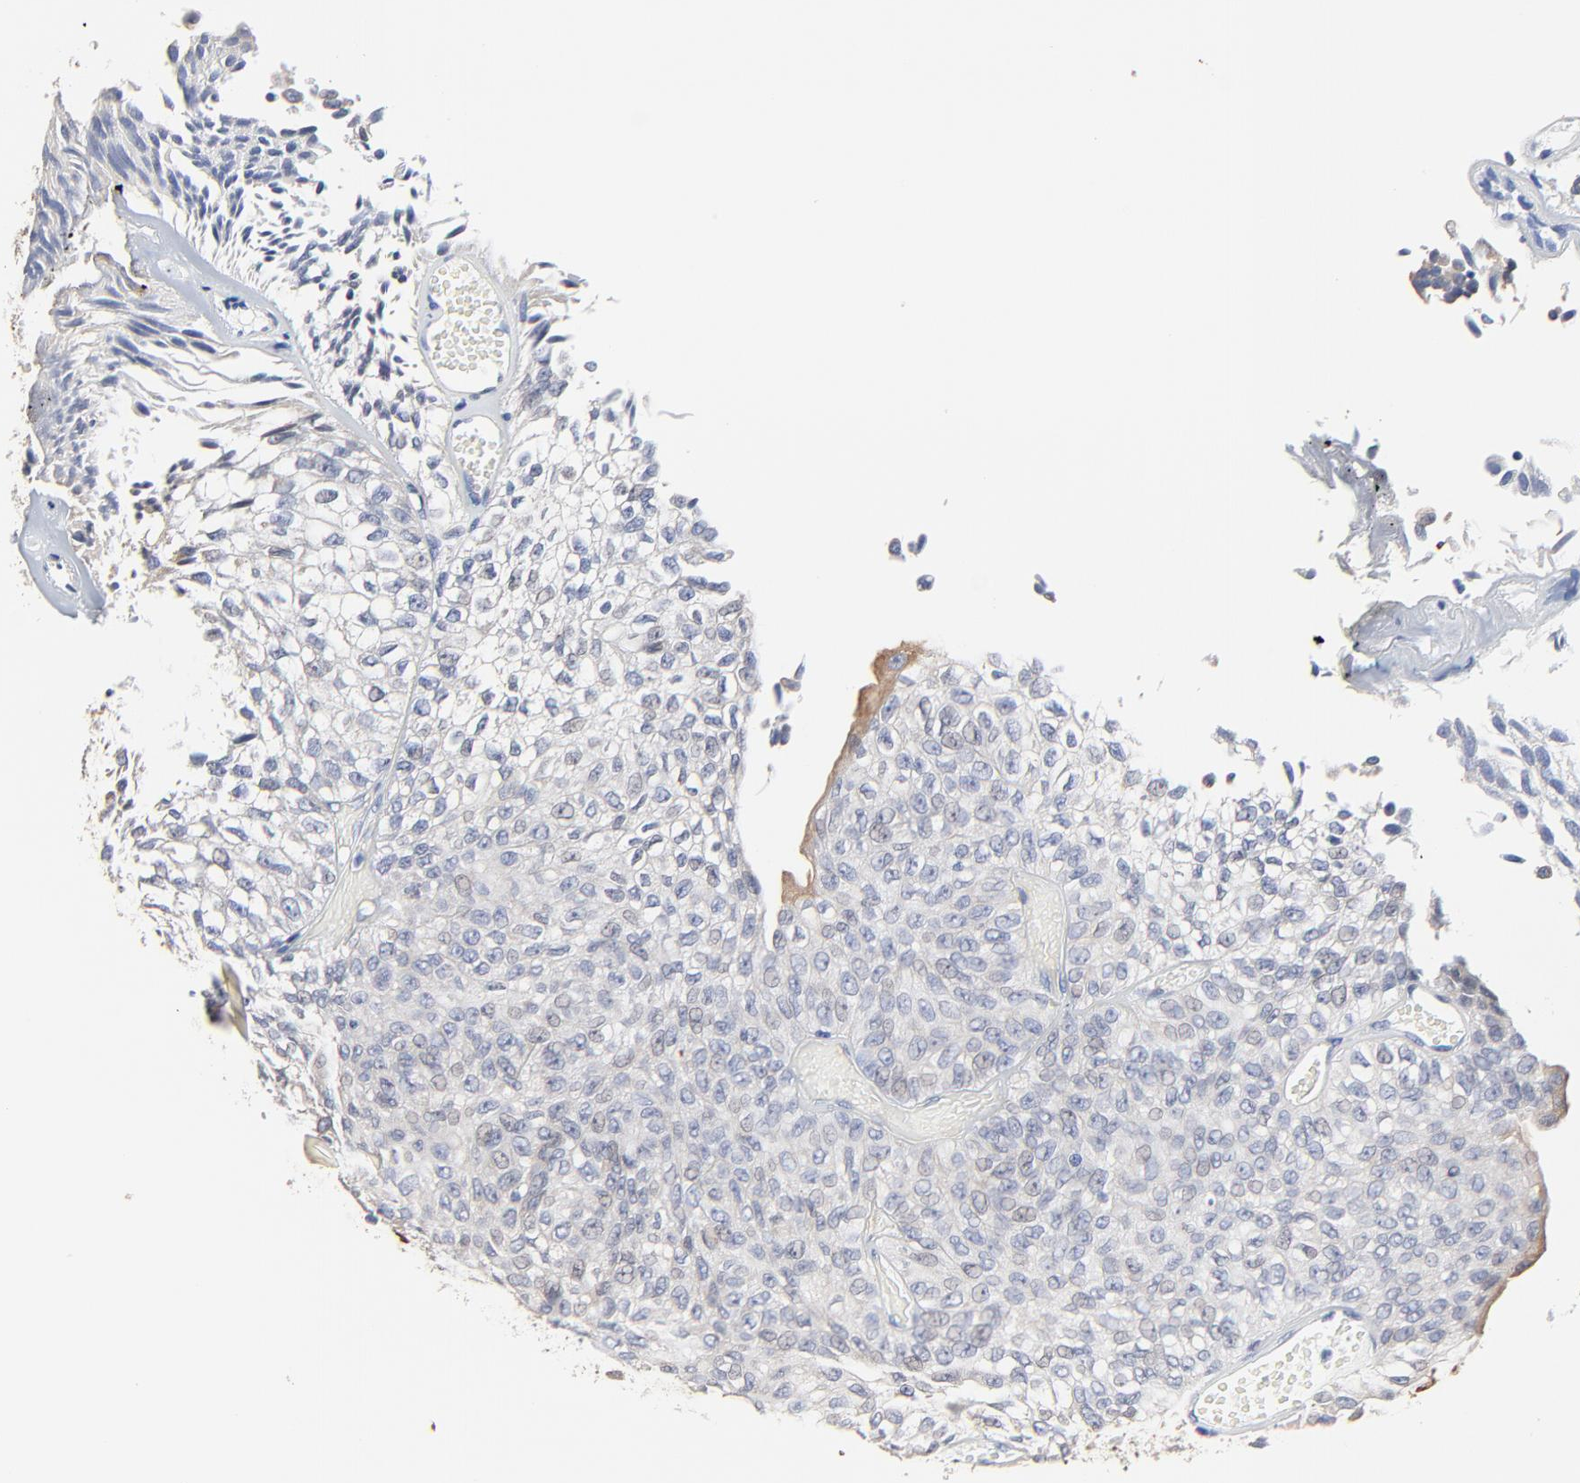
{"staining": {"intensity": "negative", "quantity": "none", "location": "none"}, "tissue": "urothelial cancer", "cell_type": "Tumor cells", "image_type": "cancer", "snomed": [{"axis": "morphology", "description": "Urothelial carcinoma, Low grade"}, {"axis": "topography", "description": "Urinary bladder"}], "caption": "Immunohistochemistry (IHC) of low-grade urothelial carcinoma reveals no expression in tumor cells.", "gene": "LNX1", "patient": {"sex": "male", "age": 76}}